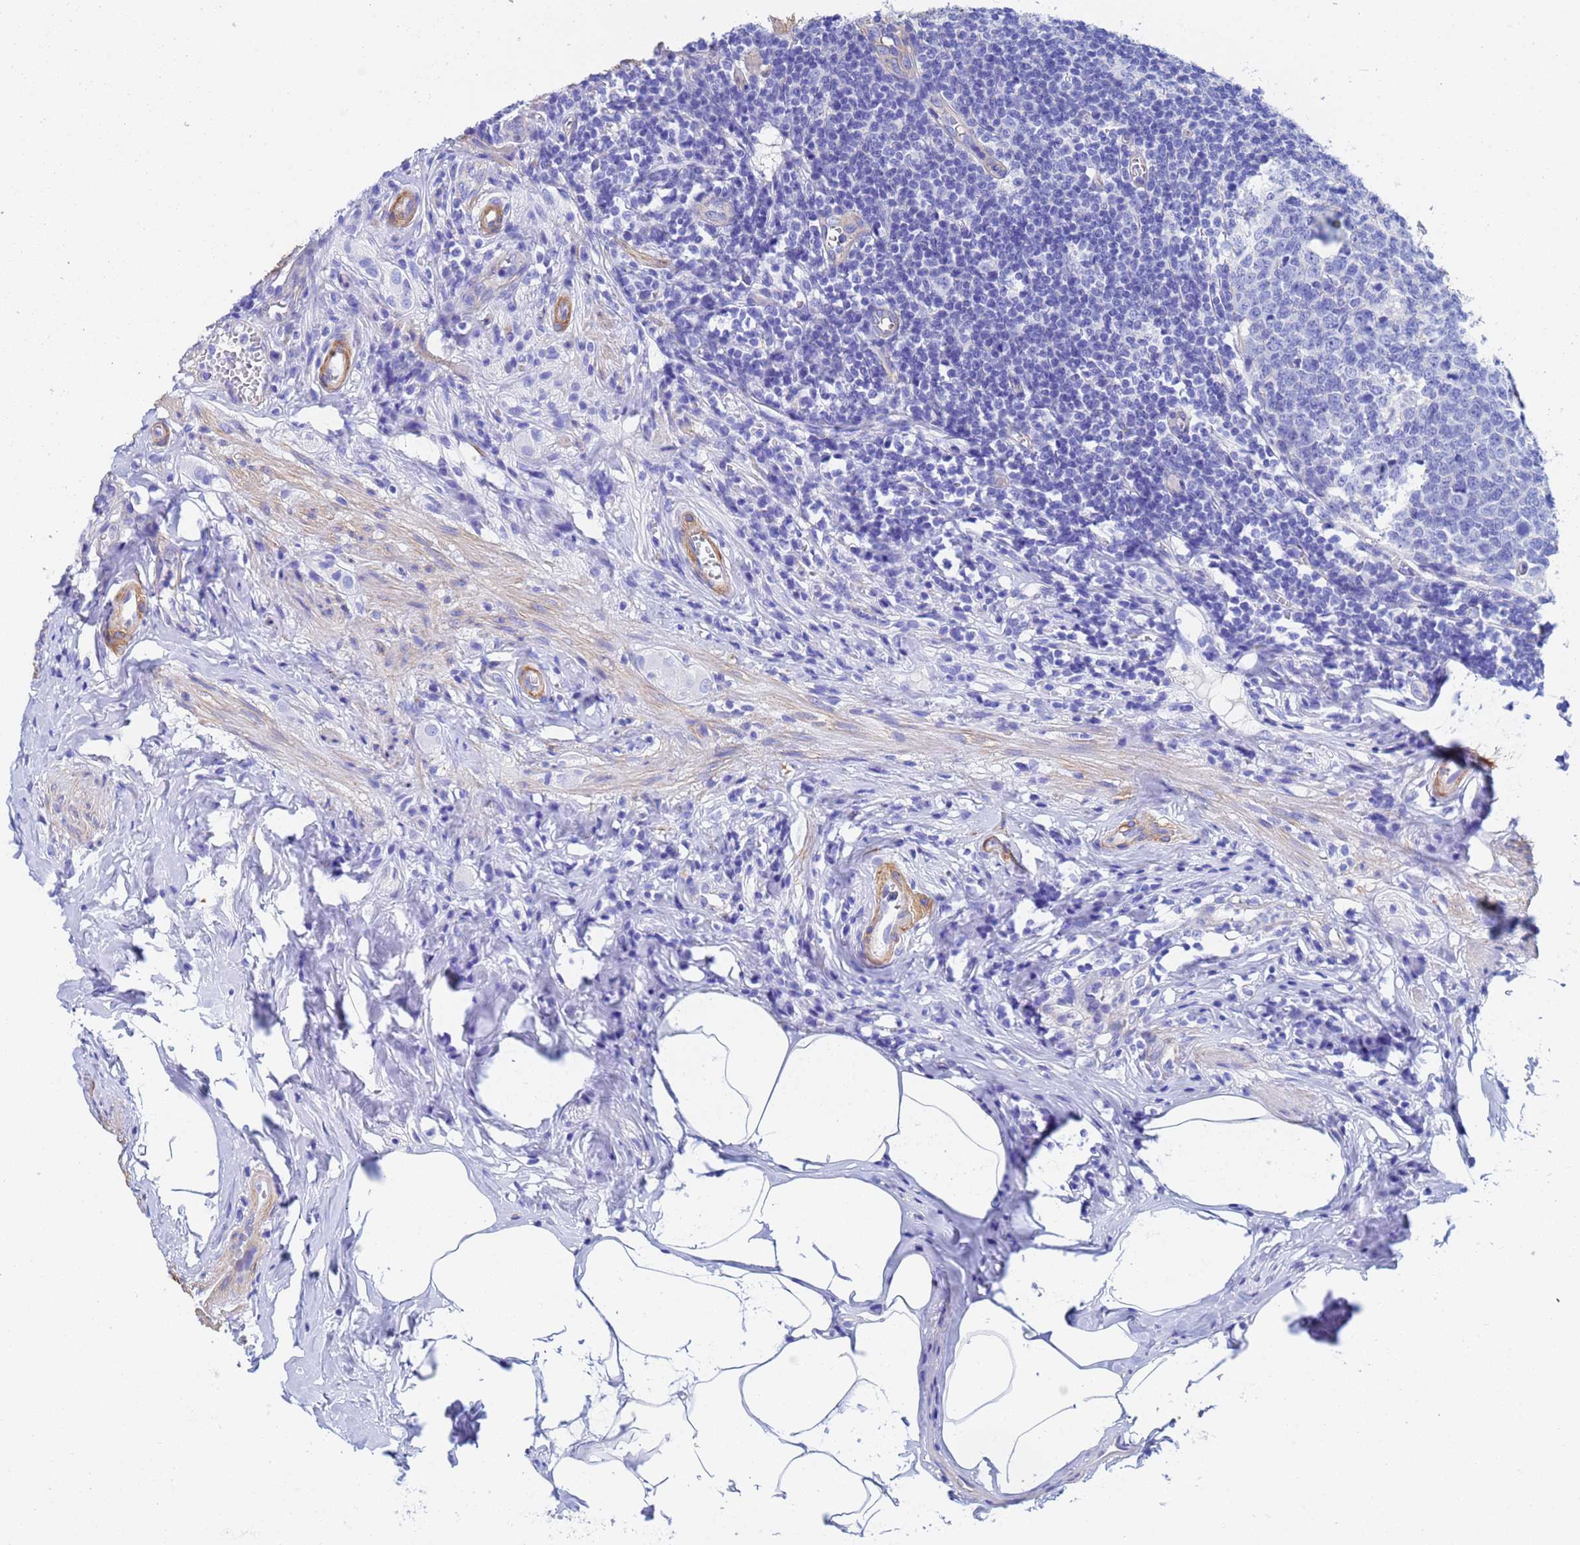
{"staining": {"intensity": "negative", "quantity": "none", "location": "none"}, "tissue": "appendix", "cell_type": "Glandular cells", "image_type": "normal", "snomed": [{"axis": "morphology", "description": "Normal tissue, NOS"}, {"axis": "topography", "description": "Appendix"}], "caption": "Immunohistochemistry photomicrograph of normal appendix: appendix stained with DAB displays no significant protein expression in glandular cells.", "gene": "CST1", "patient": {"sex": "male", "age": 56}}